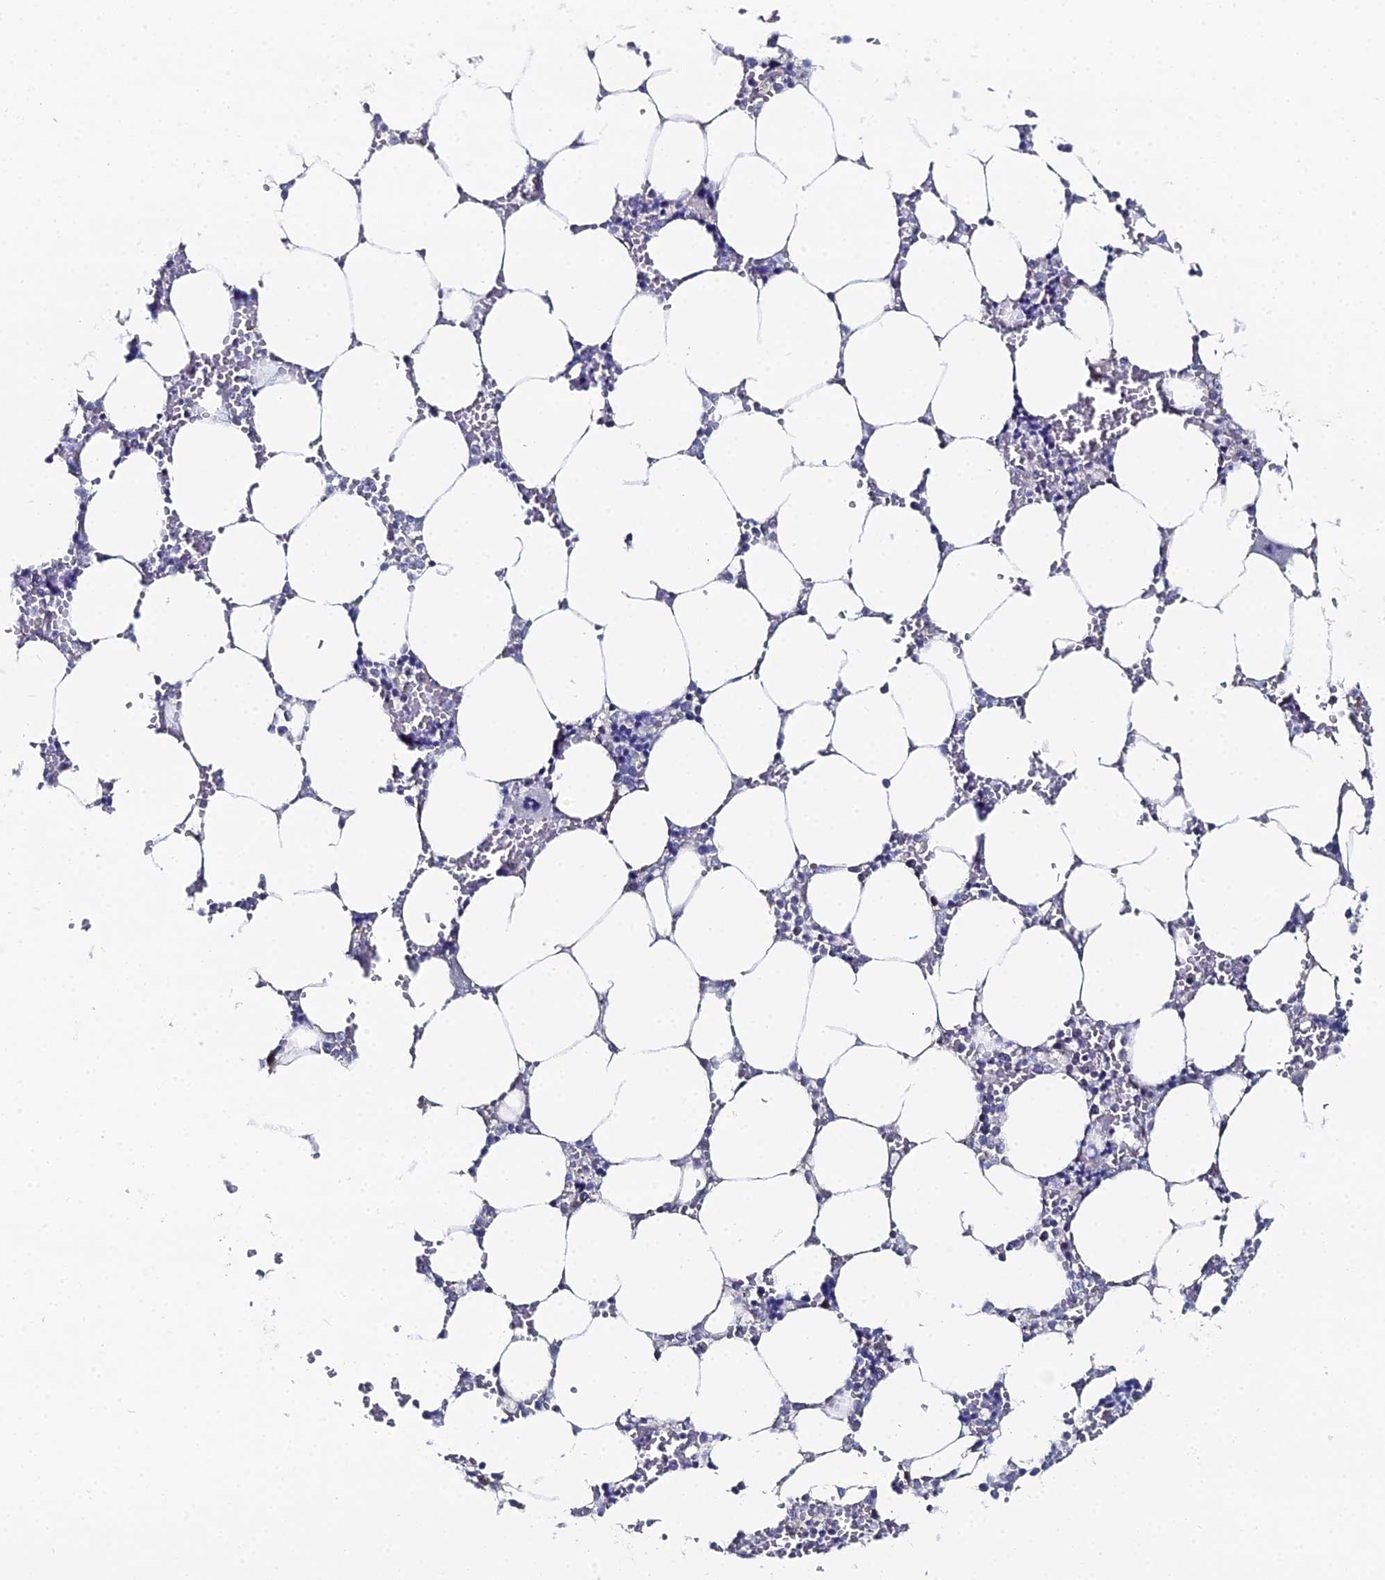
{"staining": {"intensity": "negative", "quantity": "none", "location": "none"}, "tissue": "bone marrow", "cell_type": "Hematopoietic cells", "image_type": "normal", "snomed": [{"axis": "morphology", "description": "Normal tissue, NOS"}, {"axis": "topography", "description": "Bone marrow"}], "caption": "An immunohistochemistry photomicrograph of normal bone marrow is shown. There is no staining in hematopoietic cells of bone marrow.", "gene": "THAP4", "patient": {"sex": "male", "age": 64}}